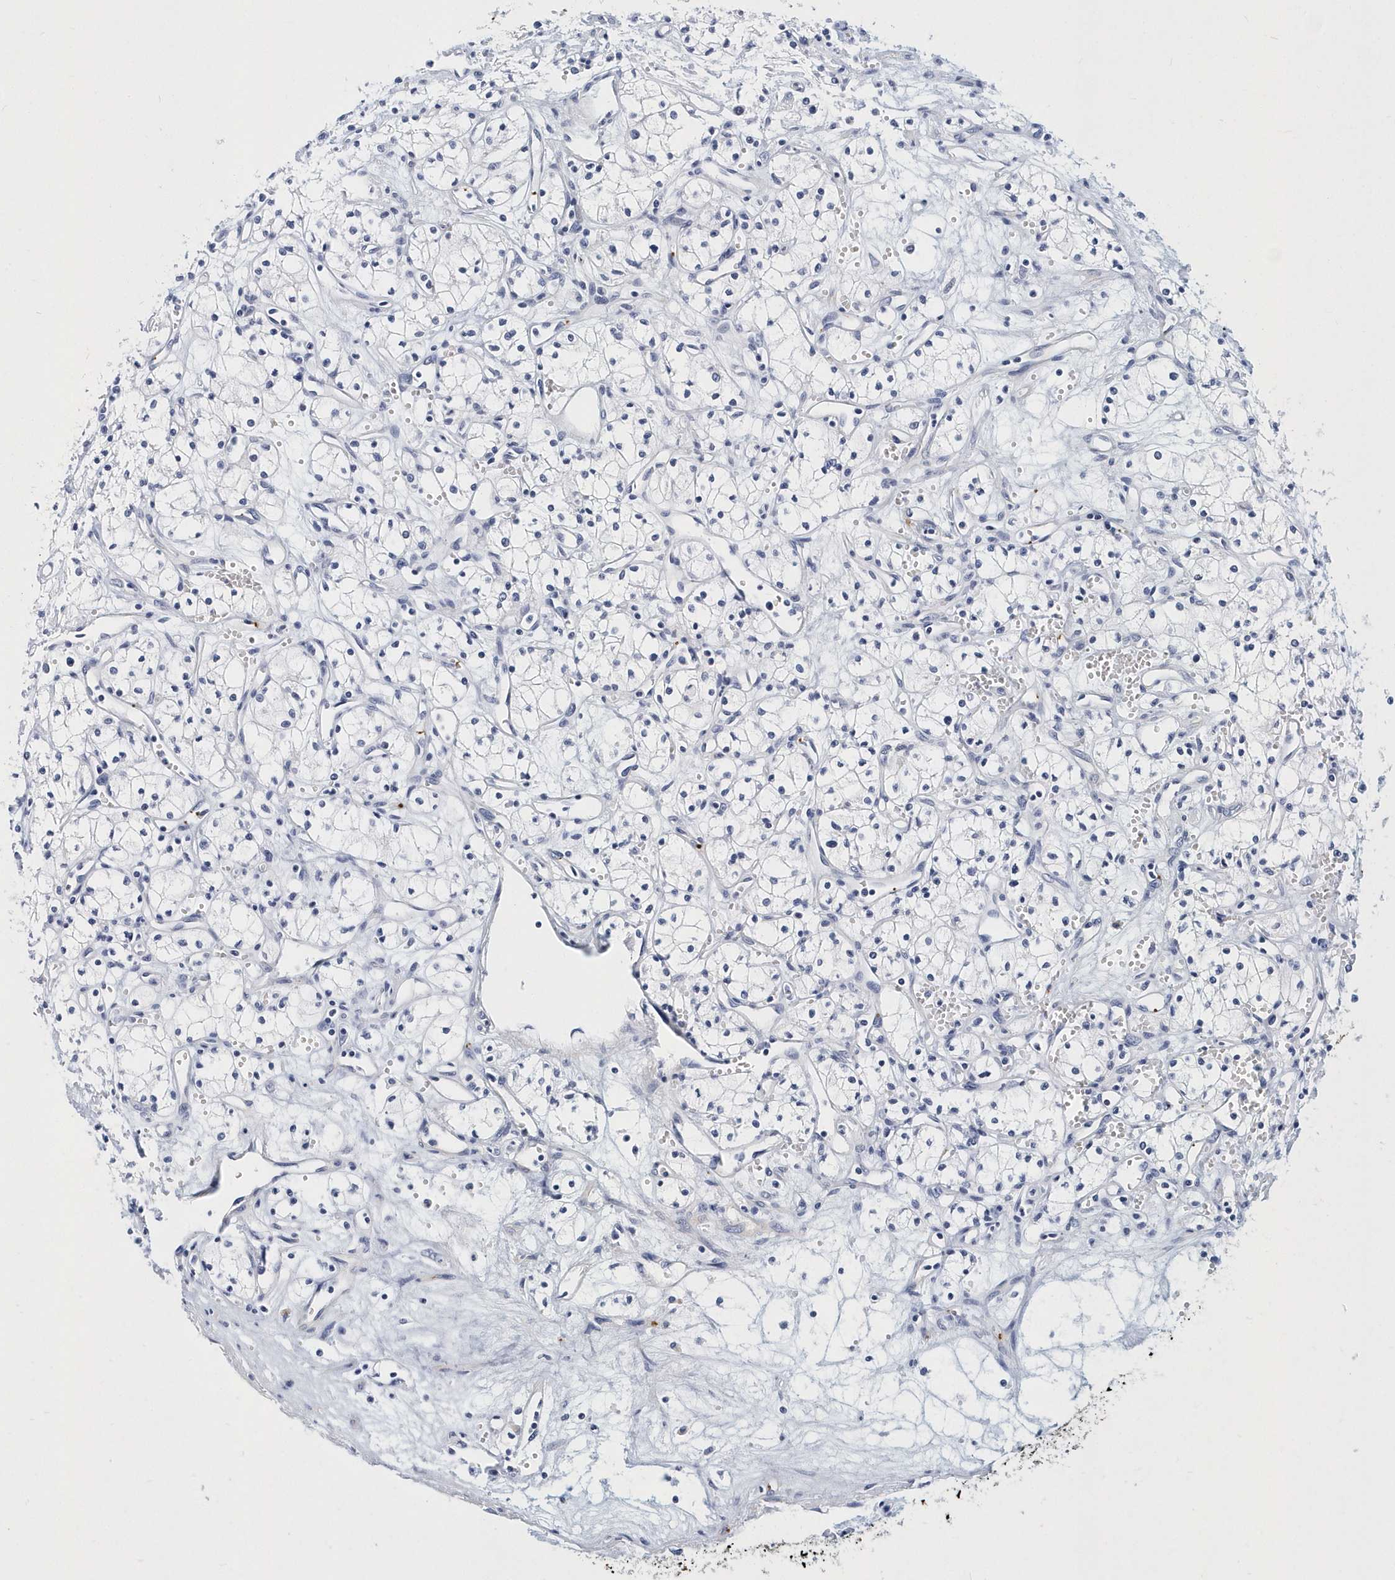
{"staining": {"intensity": "negative", "quantity": "none", "location": "none"}, "tissue": "renal cancer", "cell_type": "Tumor cells", "image_type": "cancer", "snomed": [{"axis": "morphology", "description": "Adenocarcinoma, NOS"}, {"axis": "topography", "description": "Kidney"}], "caption": "Immunohistochemical staining of human renal cancer shows no significant staining in tumor cells.", "gene": "ITGA2B", "patient": {"sex": "male", "age": 59}}